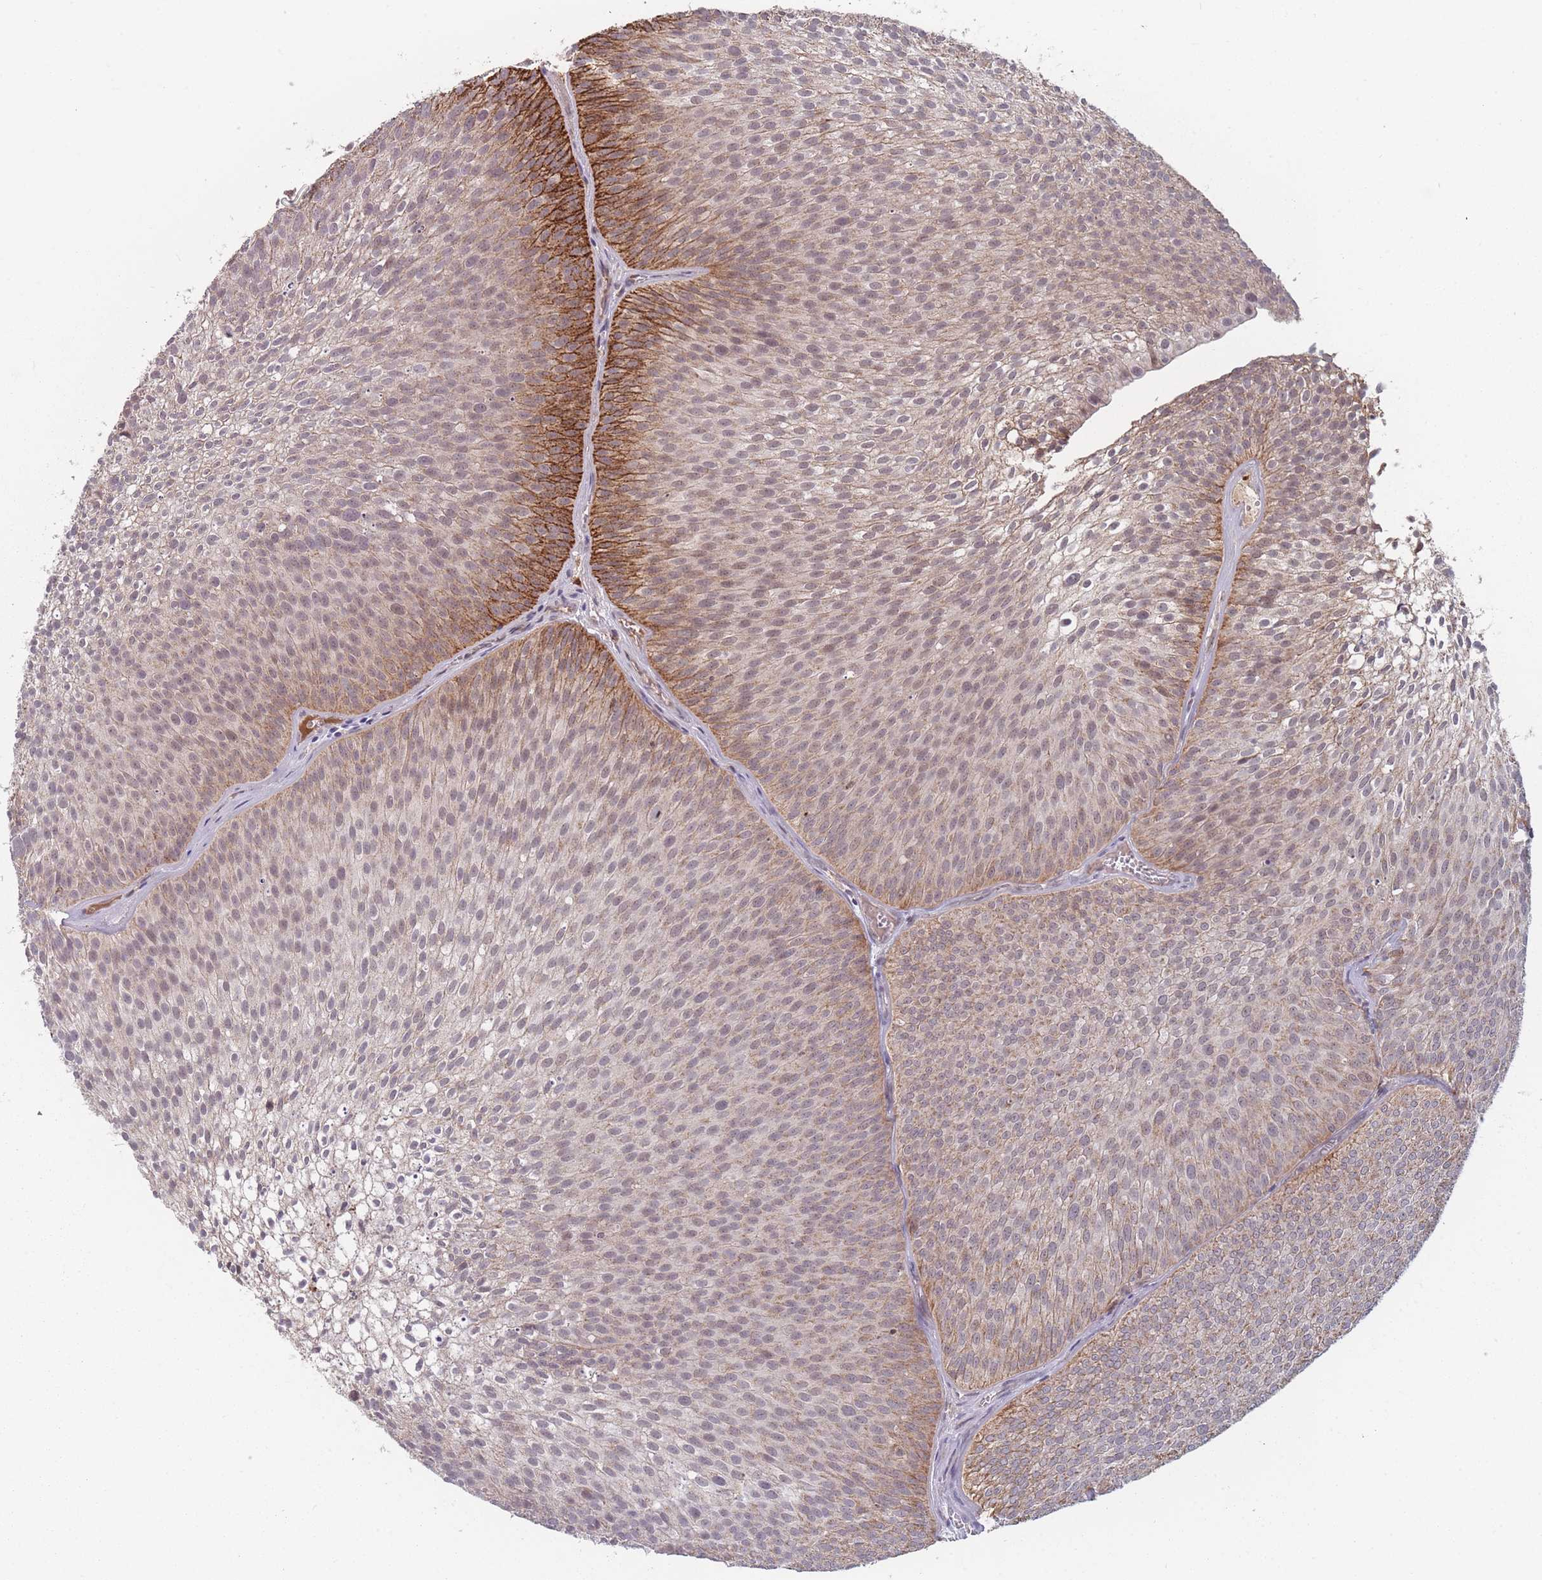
{"staining": {"intensity": "moderate", "quantity": "<25%", "location": "cytoplasmic/membranous"}, "tissue": "urothelial cancer", "cell_type": "Tumor cells", "image_type": "cancer", "snomed": [{"axis": "morphology", "description": "Urothelial carcinoma, Low grade"}, {"axis": "topography", "description": "Urinary bladder"}], "caption": "An IHC image of tumor tissue is shown. Protein staining in brown shows moderate cytoplasmic/membranous positivity in urothelial cancer within tumor cells.", "gene": "TMEM232", "patient": {"sex": "male", "age": 91}}